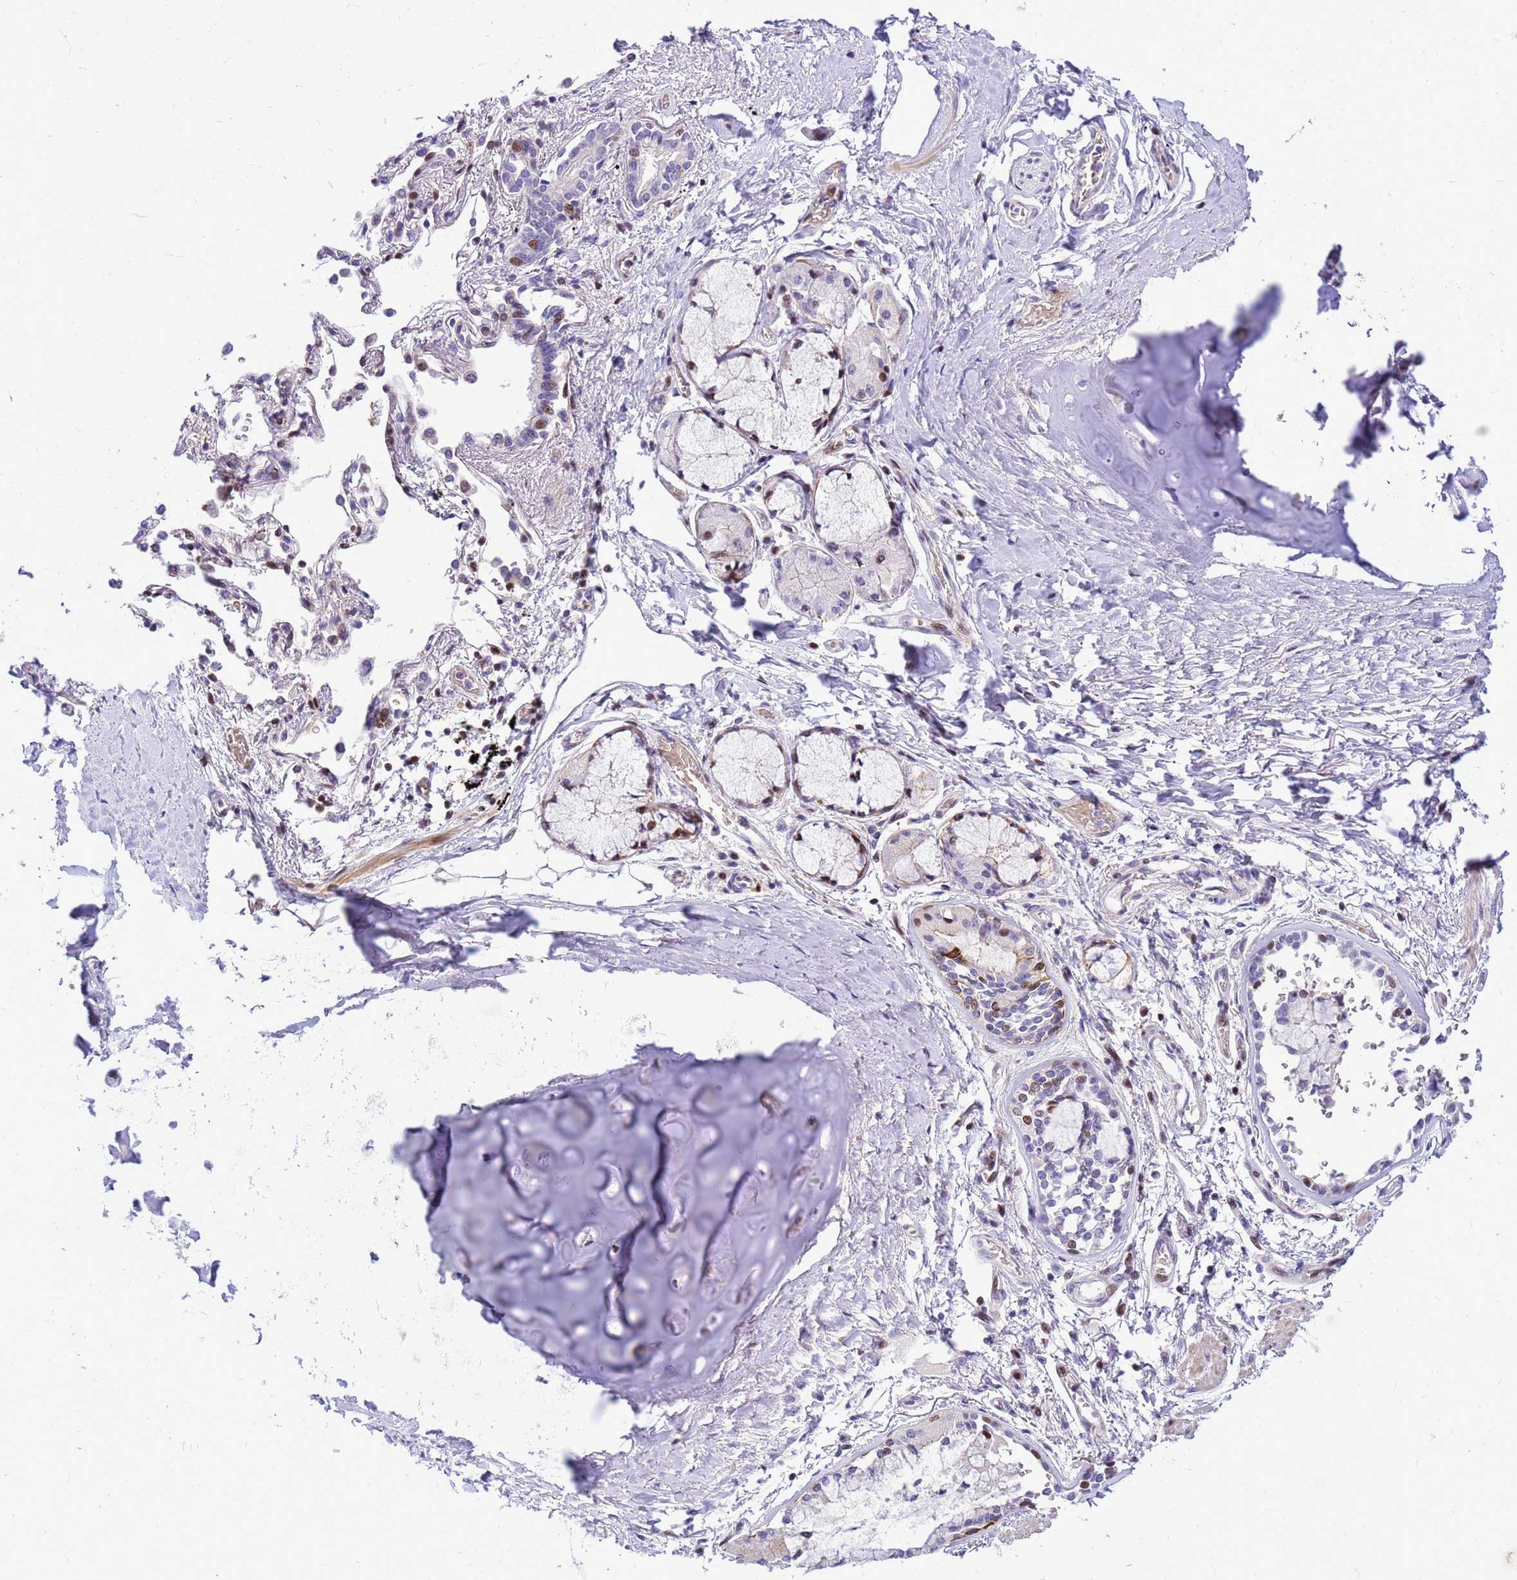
{"staining": {"intensity": "negative", "quantity": "none", "location": "none"}, "tissue": "adipose tissue", "cell_type": "Adipocytes", "image_type": "normal", "snomed": [{"axis": "morphology", "description": "Normal tissue, NOS"}, {"axis": "topography", "description": "Cartilage tissue"}], "caption": "IHC histopathology image of unremarkable adipose tissue: human adipose tissue stained with DAB (3,3'-diaminobenzidine) reveals no significant protein expression in adipocytes.", "gene": "ADAMTS7", "patient": {"sex": "male", "age": 73}}